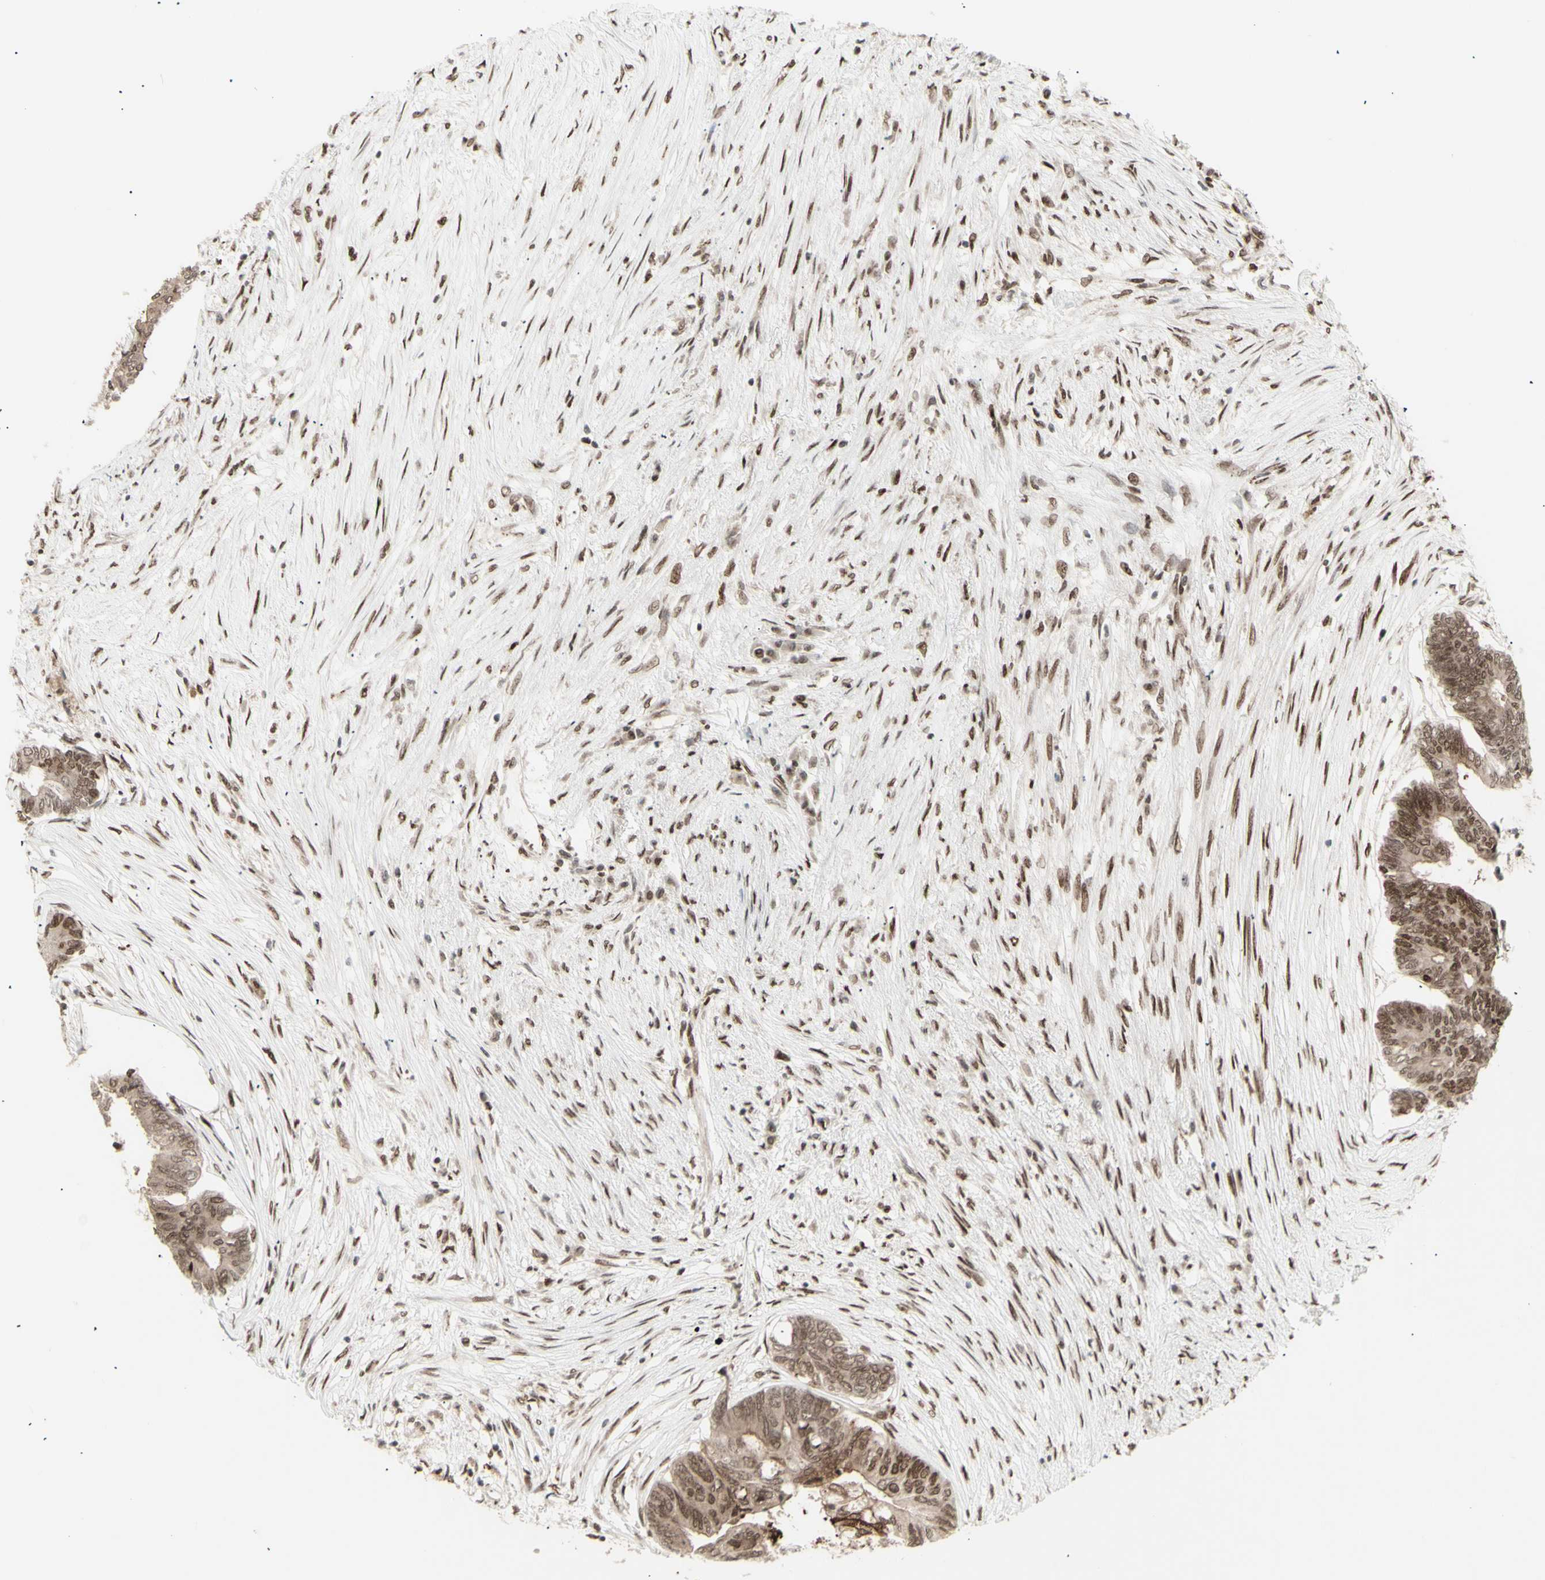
{"staining": {"intensity": "moderate", "quantity": ">75%", "location": "cytoplasmic/membranous,nuclear"}, "tissue": "colorectal cancer", "cell_type": "Tumor cells", "image_type": "cancer", "snomed": [{"axis": "morphology", "description": "Adenocarcinoma, NOS"}, {"axis": "topography", "description": "Rectum"}], "caption": "Colorectal adenocarcinoma stained with a protein marker displays moderate staining in tumor cells.", "gene": "CBX1", "patient": {"sex": "male", "age": 63}}